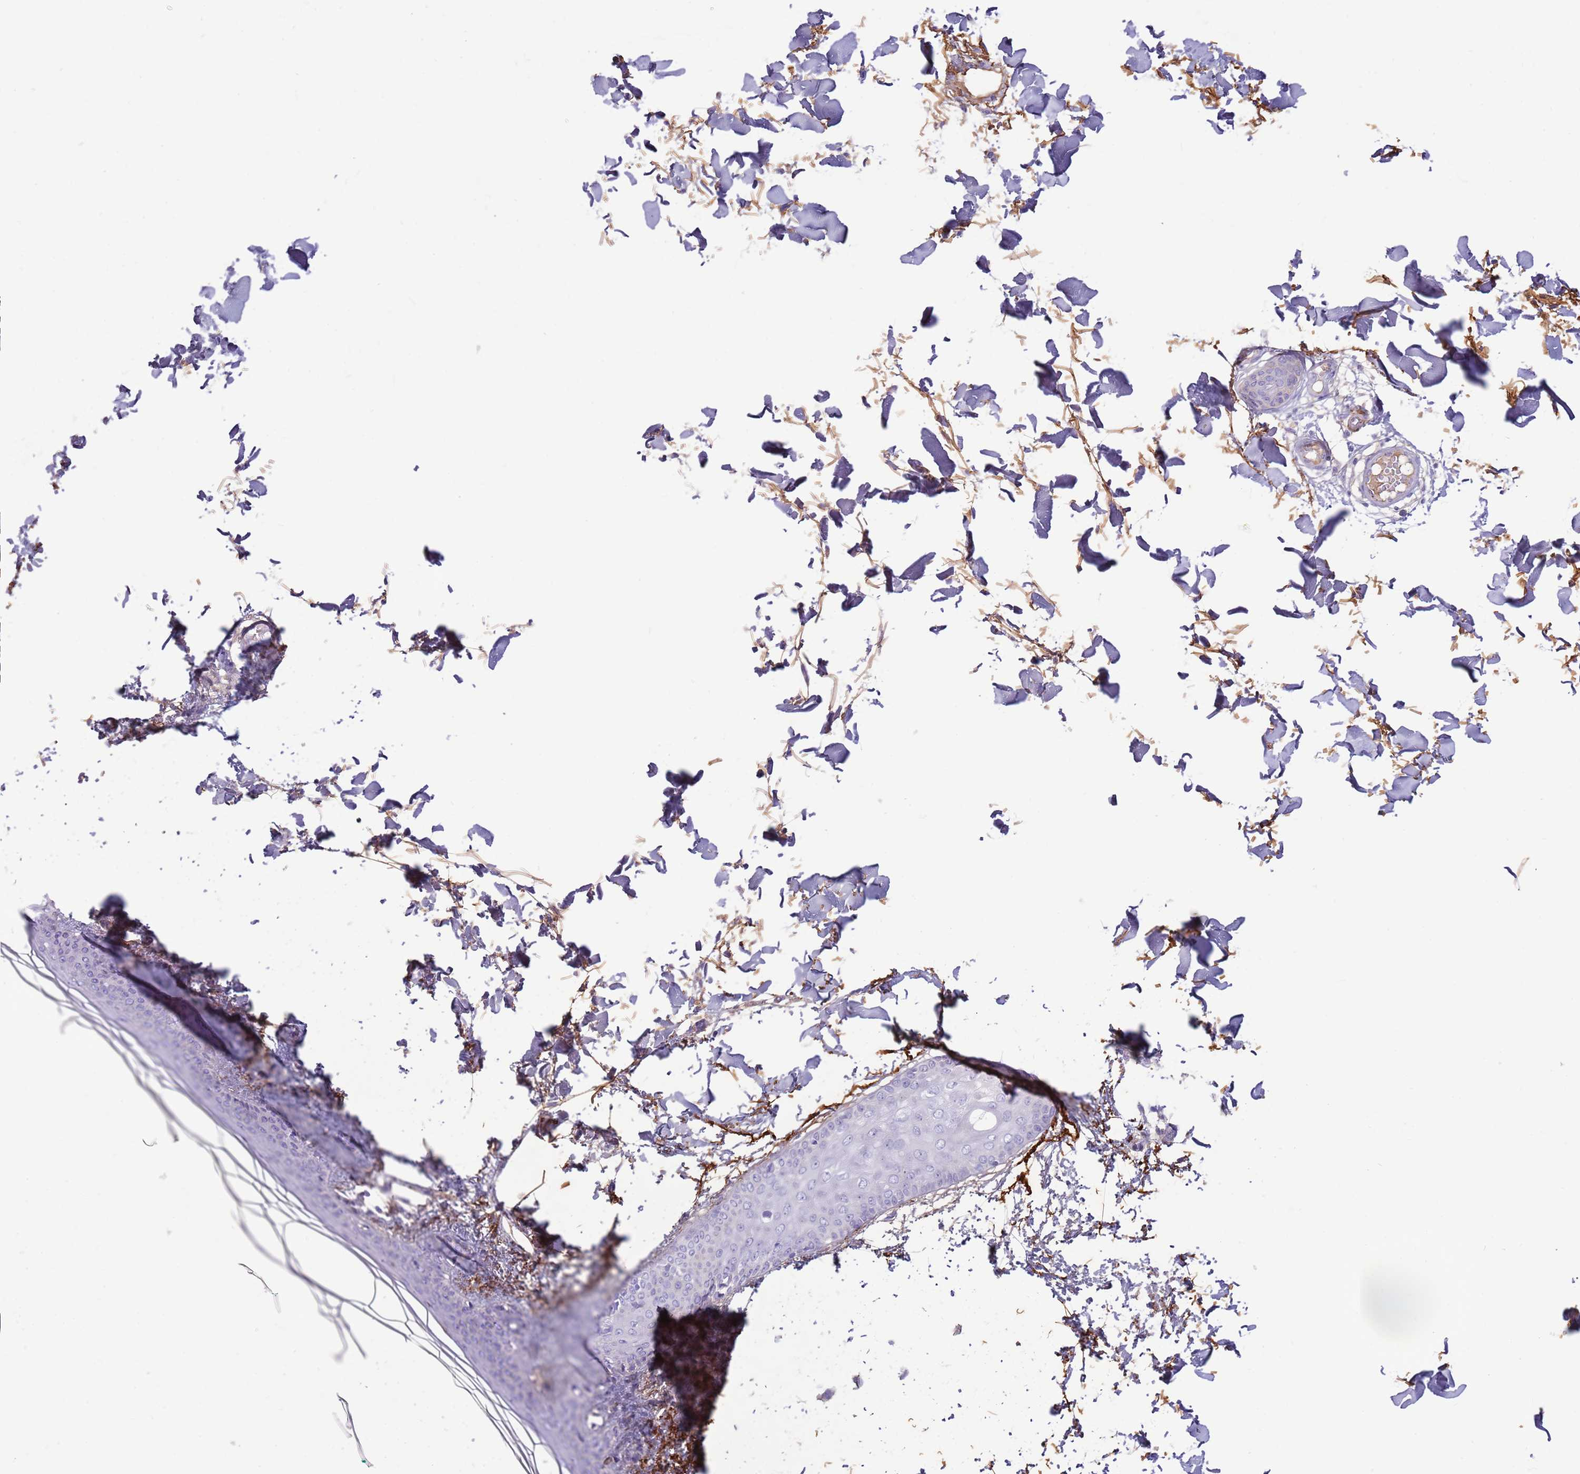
{"staining": {"intensity": "strong", "quantity": ">75%", "location": "cytoplasmic/membranous"}, "tissue": "skin", "cell_type": "Fibroblasts", "image_type": "normal", "snomed": [{"axis": "morphology", "description": "Normal tissue, NOS"}, {"axis": "topography", "description": "Skin"}], "caption": "Strong cytoplasmic/membranous protein positivity is present in approximately >75% of fibroblasts in skin. Nuclei are stained in blue.", "gene": "LEPROTL1", "patient": {"sex": "female", "age": 34}}